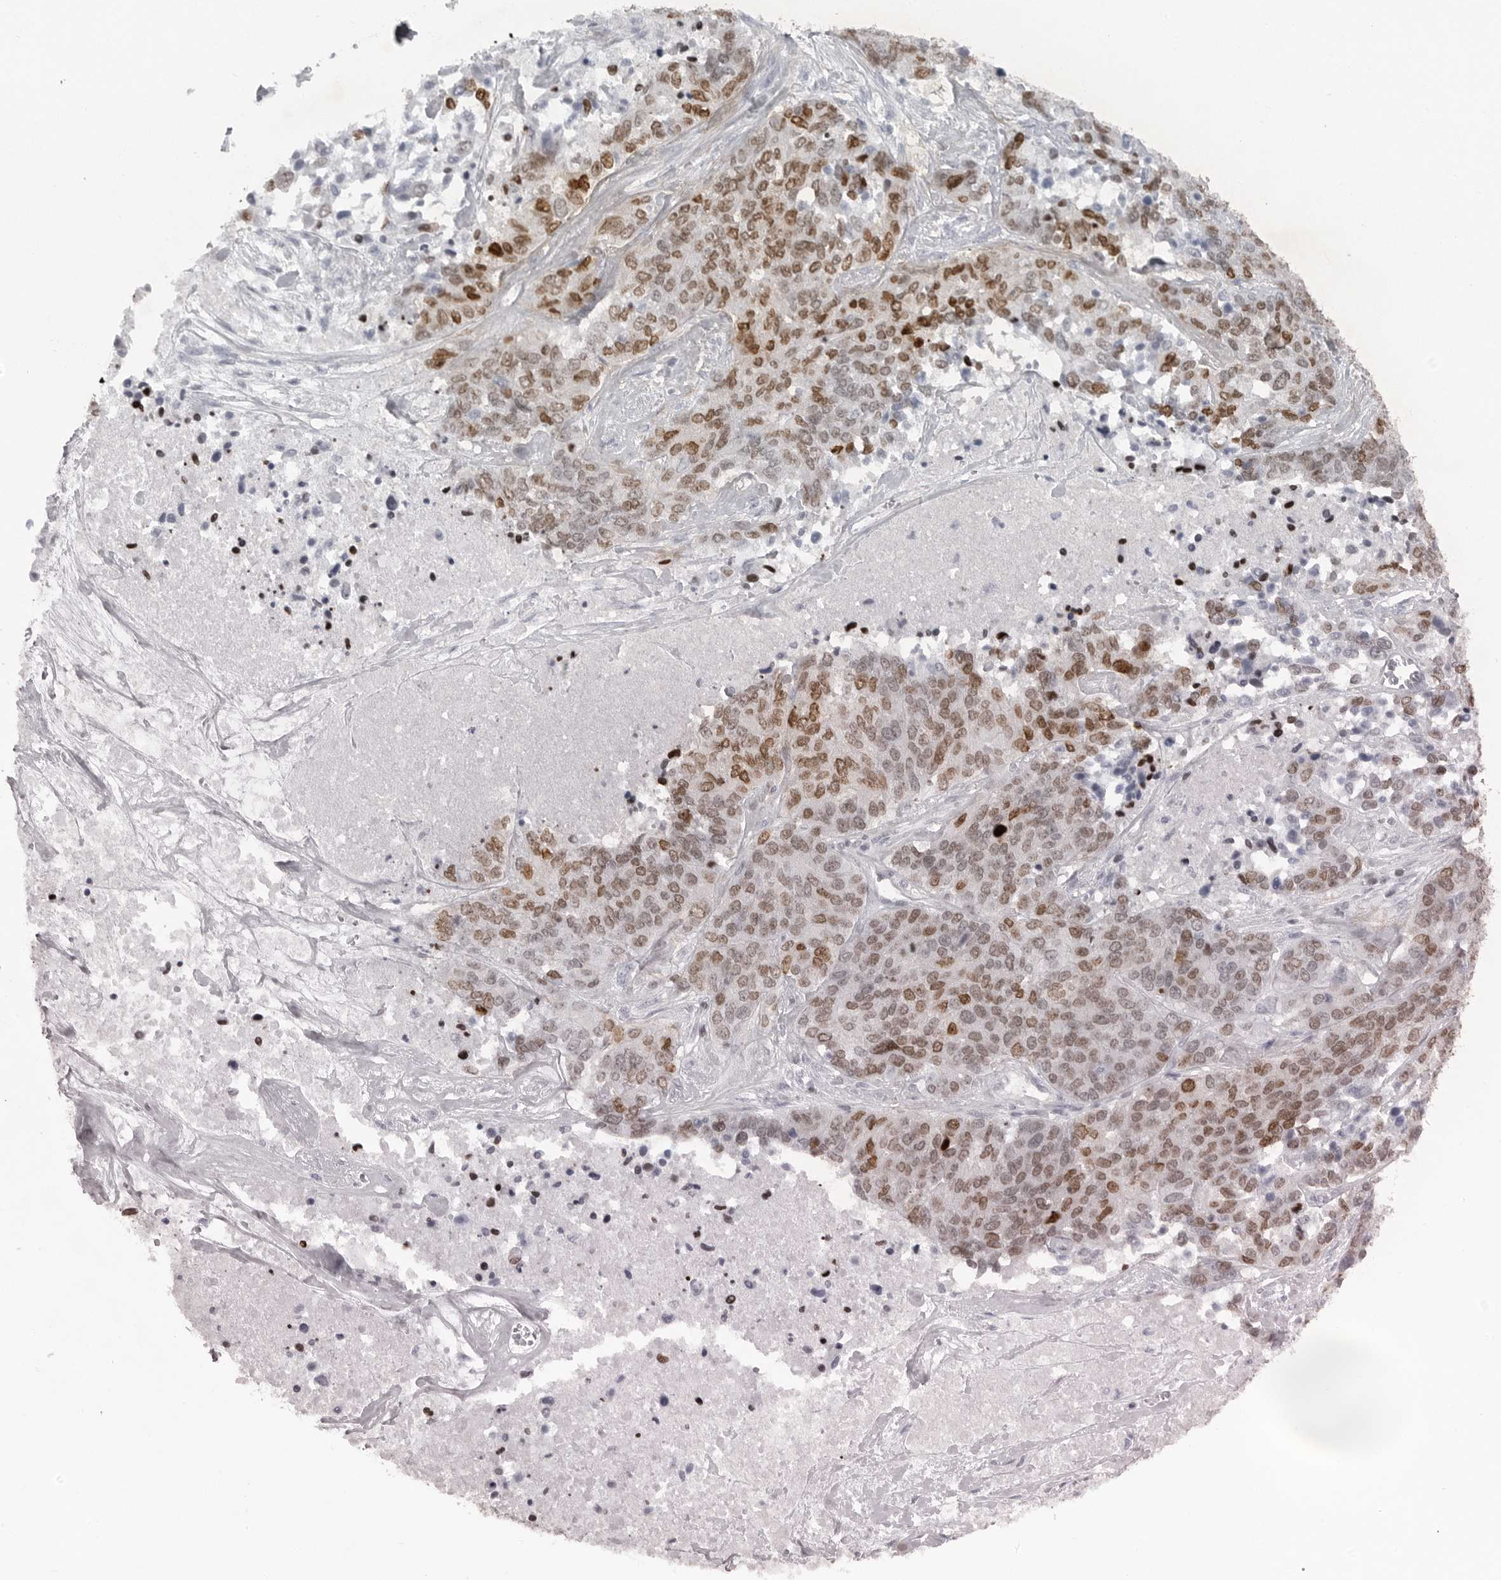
{"staining": {"intensity": "moderate", "quantity": ">75%", "location": "nuclear"}, "tissue": "ovarian cancer", "cell_type": "Tumor cells", "image_type": "cancer", "snomed": [{"axis": "morphology", "description": "Cystadenocarcinoma, serous, NOS"}, {"axis": "topography", "description": "Ovary"}], "caption": "Ovarian cancer (serous cystadenocarcinoma) tissue demonstrates moderate nuclear staining in approximately >75% of tumor cells, visualized by immunohistochemistry. The staining was performed using DAB, with brown indicating positive protein expression. Nuclei are stained blue with hematoxylin.", "gene": "HMGN3", "patient": {"sex": "female", "age": 44}}